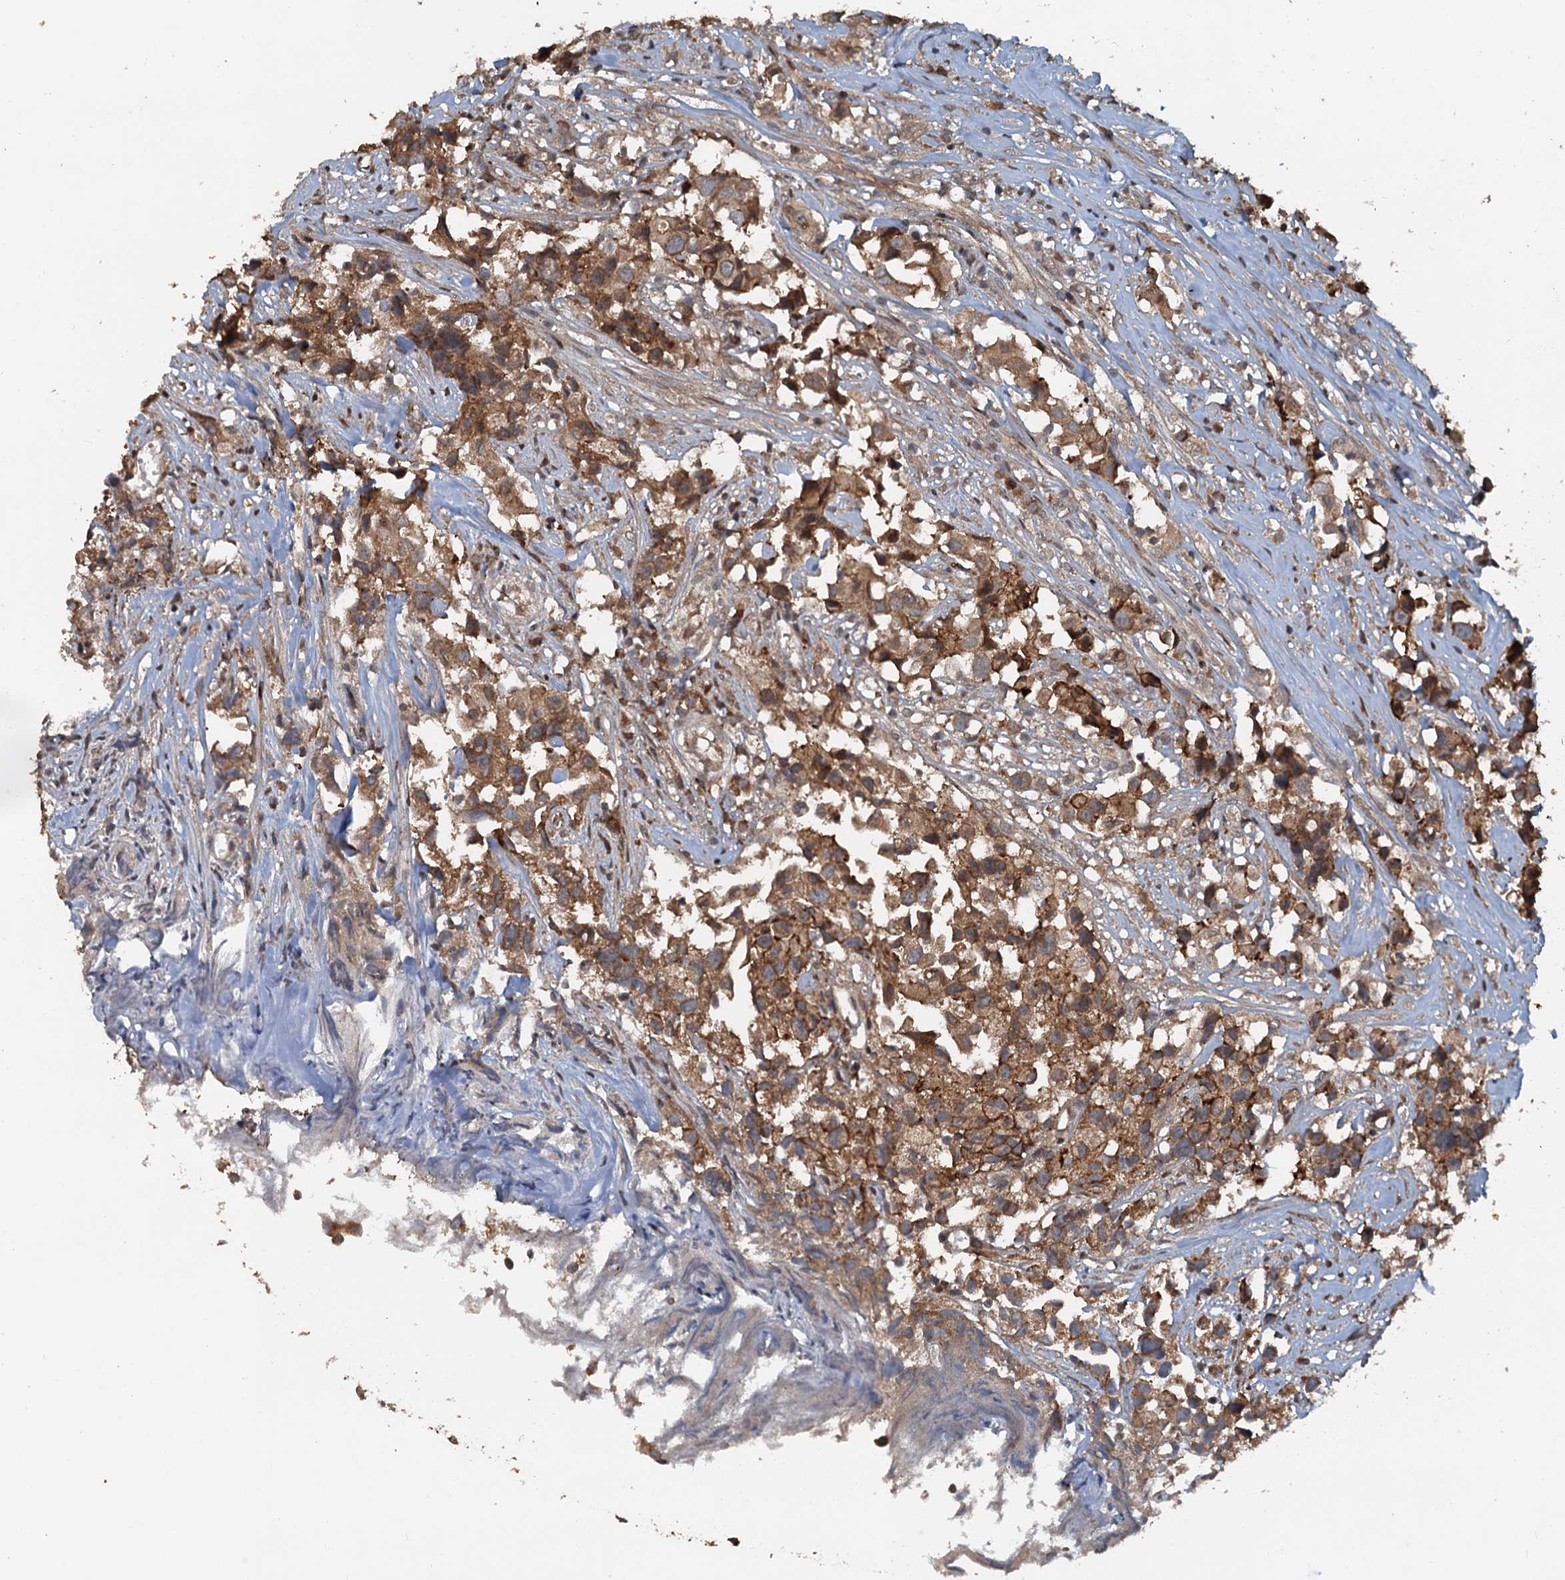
{"staining": {"intensity": "moderate", "quantity": ">75%", "location": "cytoplasmic/membranous"}, "tissue": "urothelial cancer", "cell_type": "Tumor cells", "image_type": "cancer", "snomed": [{"axis": "morphology", "description": "Urothelial carcinoma, High grade"}, {"axis": "topography", "description": "Urinary bladder"}], "caption": "This image exhibits immunohistochemistry (IHC) staining of urothelial cancer, with medium moderate cytoplasmic/membranous staining in approximately >75% of tumor cells.", "gene": "N4BP2L2", "patient": {"sex": "female", "age": 75}}